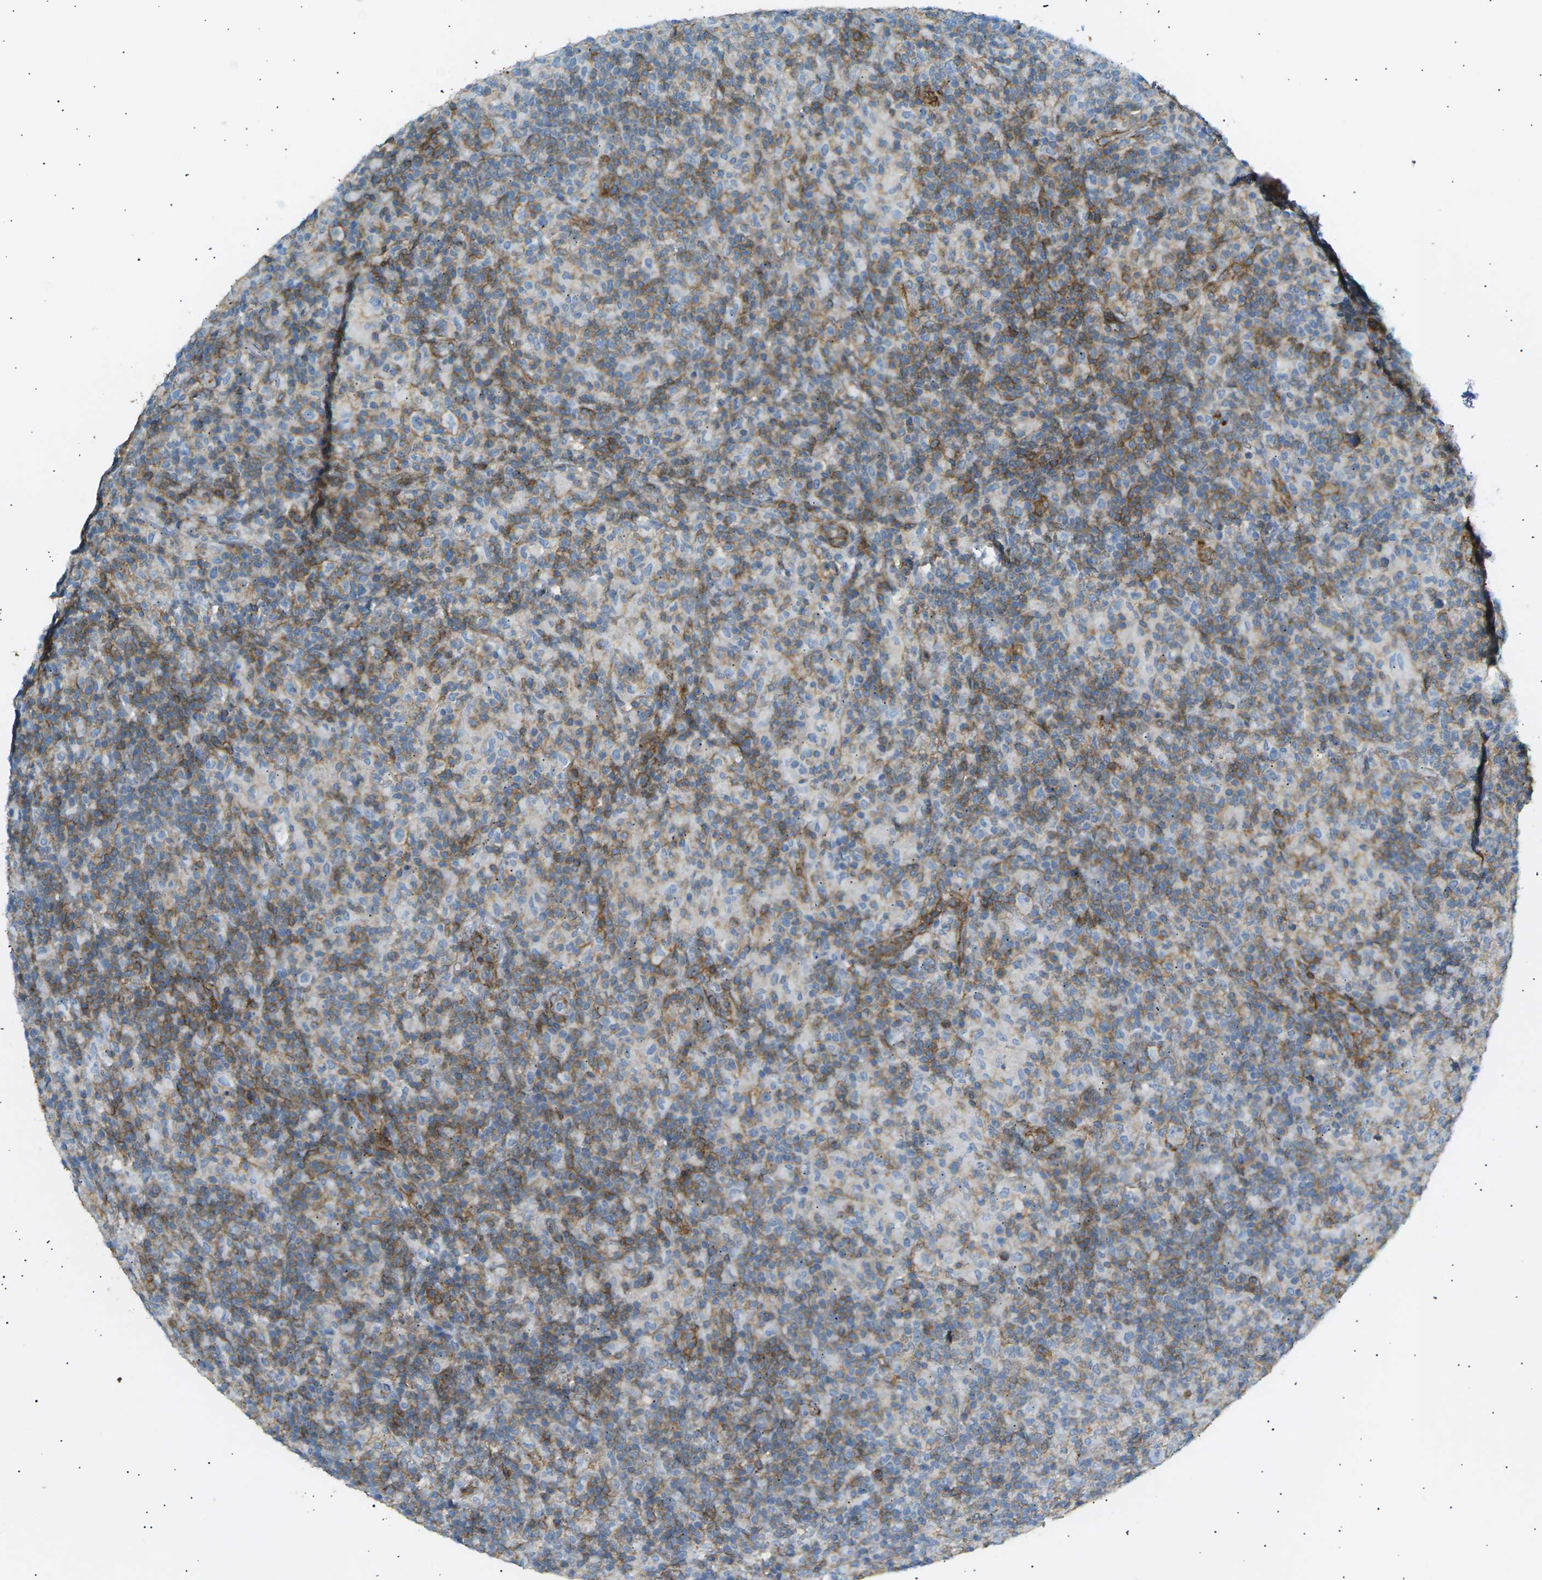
{"staining": {"intensity": "negative", "quantity": "none", "location": "none"}, "tissue": "lymphoma", "cell_type": "Tumor cells", "image_type": "cancer", "snomed": [{"axis": "morphology", "description": "Hodgkin's disease, NOS"}, {"axis": "topography", "description": "Lymph node"}], "caption": "Tumor cells are negative for protein expression in human lymphoma. Nuclei are stained in blue.", "gene": "ATP2B4", "patient": {"sex": "male", "age": 70}}